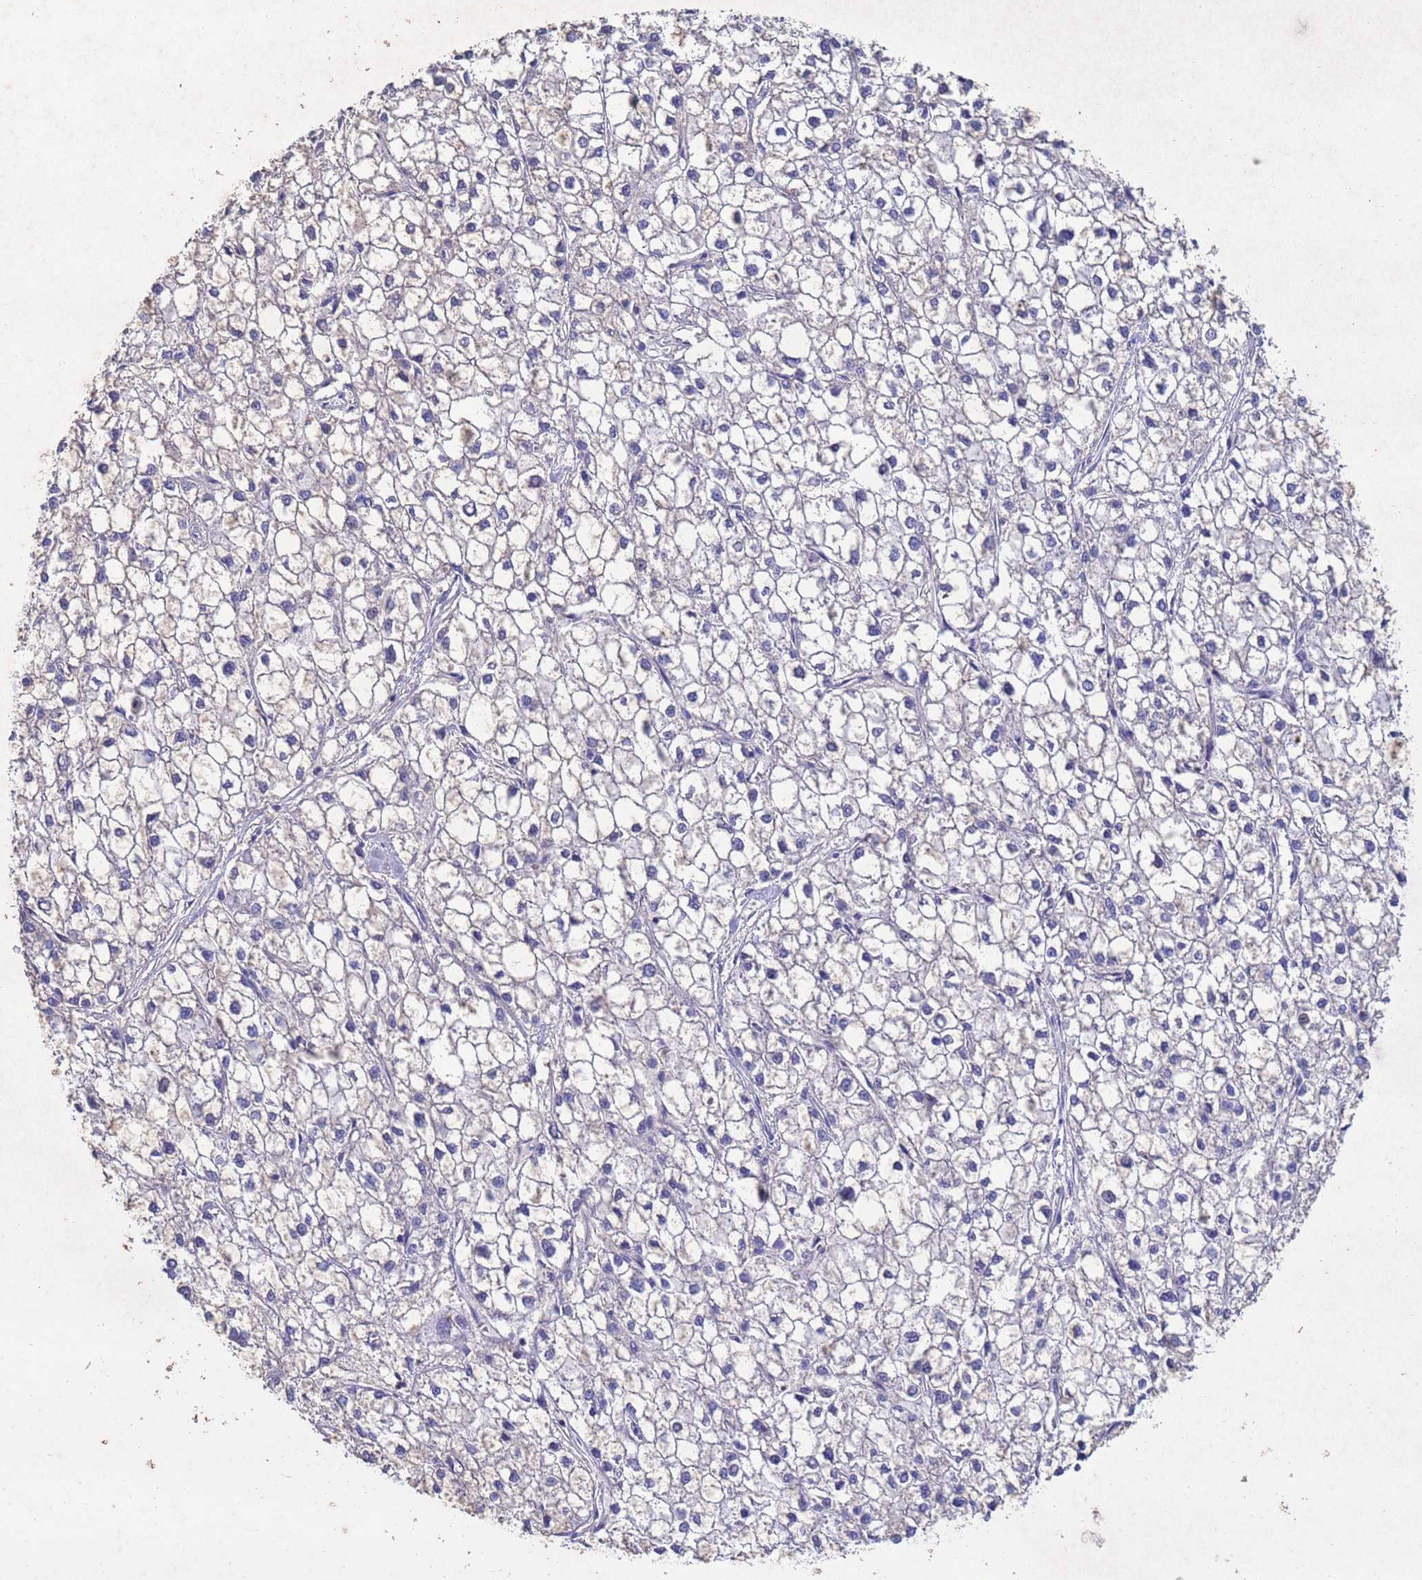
{"staining": {"intensity": "negative", "quantity": "none", "location": "none"}, "tissue": "liver cancer", "cell_type": "Tumor cells", "image_type": "cancer", "snomed": [{"axis": "morphology", "description": "Carcinoma, Hepatocellular, NOS"}, {"axis": "topography", "description": "Liver"}], "caption": "Immunohistochemical staining of liver cancer reveals no significant positivity in tumor cells.", "gene": "CSTB", "patient": {"sex": "female", "age": 43}}